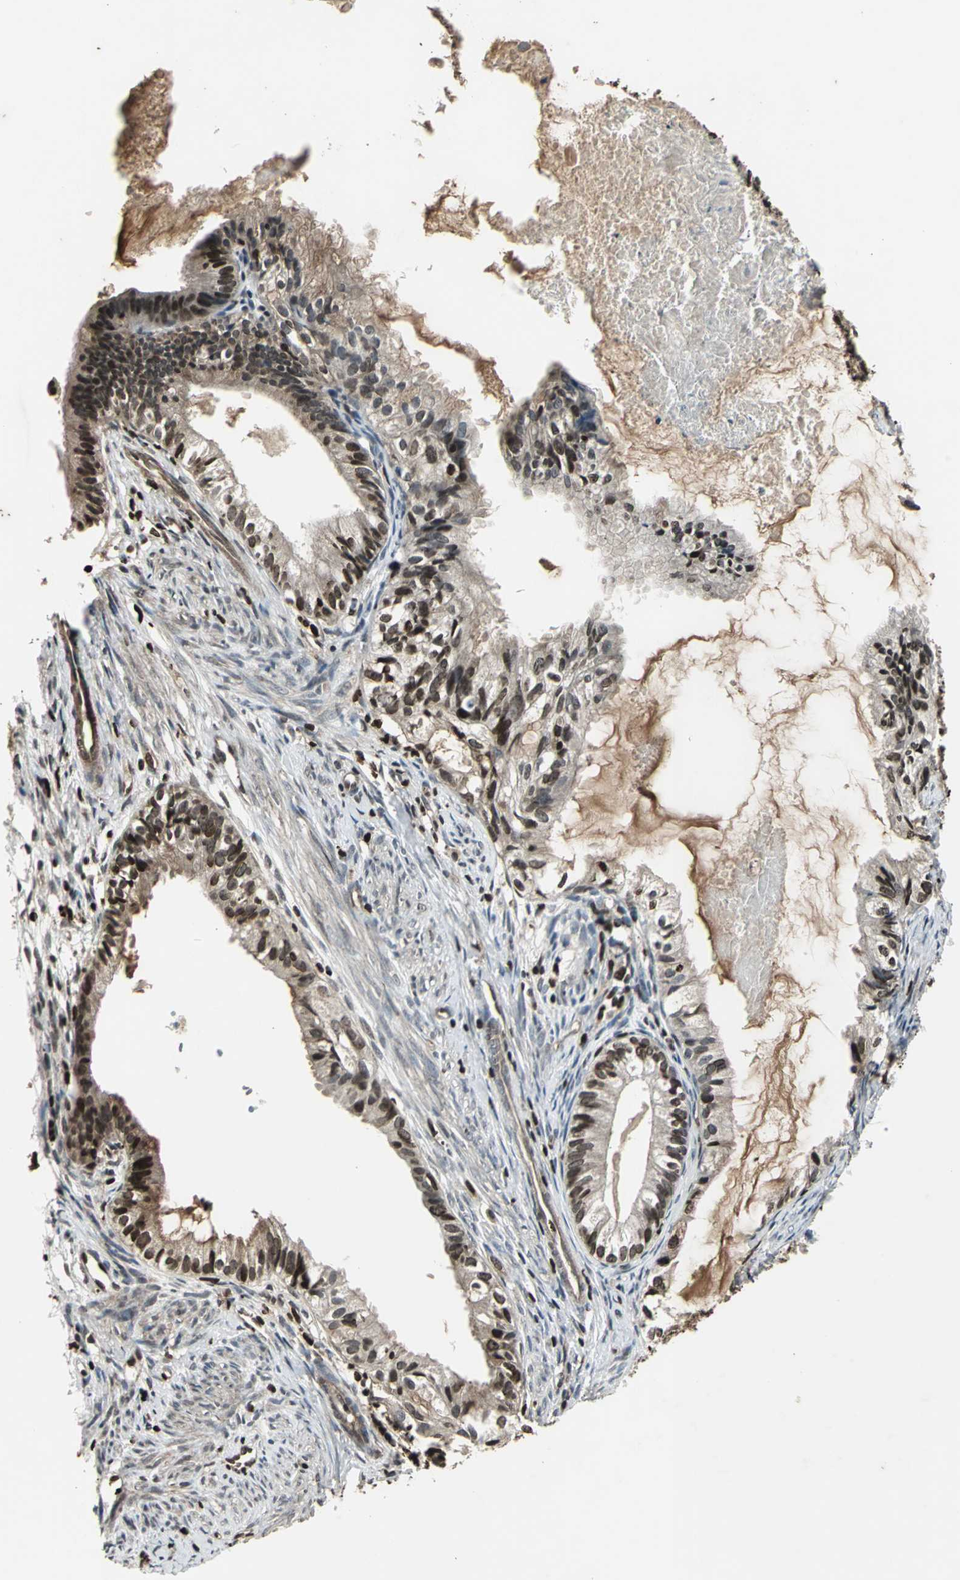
{"staining": {"intensity": "strong", "quantity": ">75%", "location": "cytoplasmic/membranous,nuclear"}, "tissue": "cervical cancer", "cell_type": "Tumor cells", "image_type": "cancer", "snomed": [{"axis": "morphology", "description": "Normal tissue, NOS"}, {"axis": "morphology", "description": "Adenocarcinoma, NOS"}, {"axis": "topography", "description": "Cervix"}, {"axis": "topography", "description": "Endometrium"}], "caption": "Cervical cancer (adenocarcinoma) was stained to show a protein in brown. There is high levels of strong cytoplasmic/membranous and nuclear positivity in about >75% of tumor cells. (DAB (3,3'-diaminobenzidine) IHC, brown staining for protein, blue staining for nuclei).", "gene": "AHR", "patient": {"sex": "female", "age": 86}}